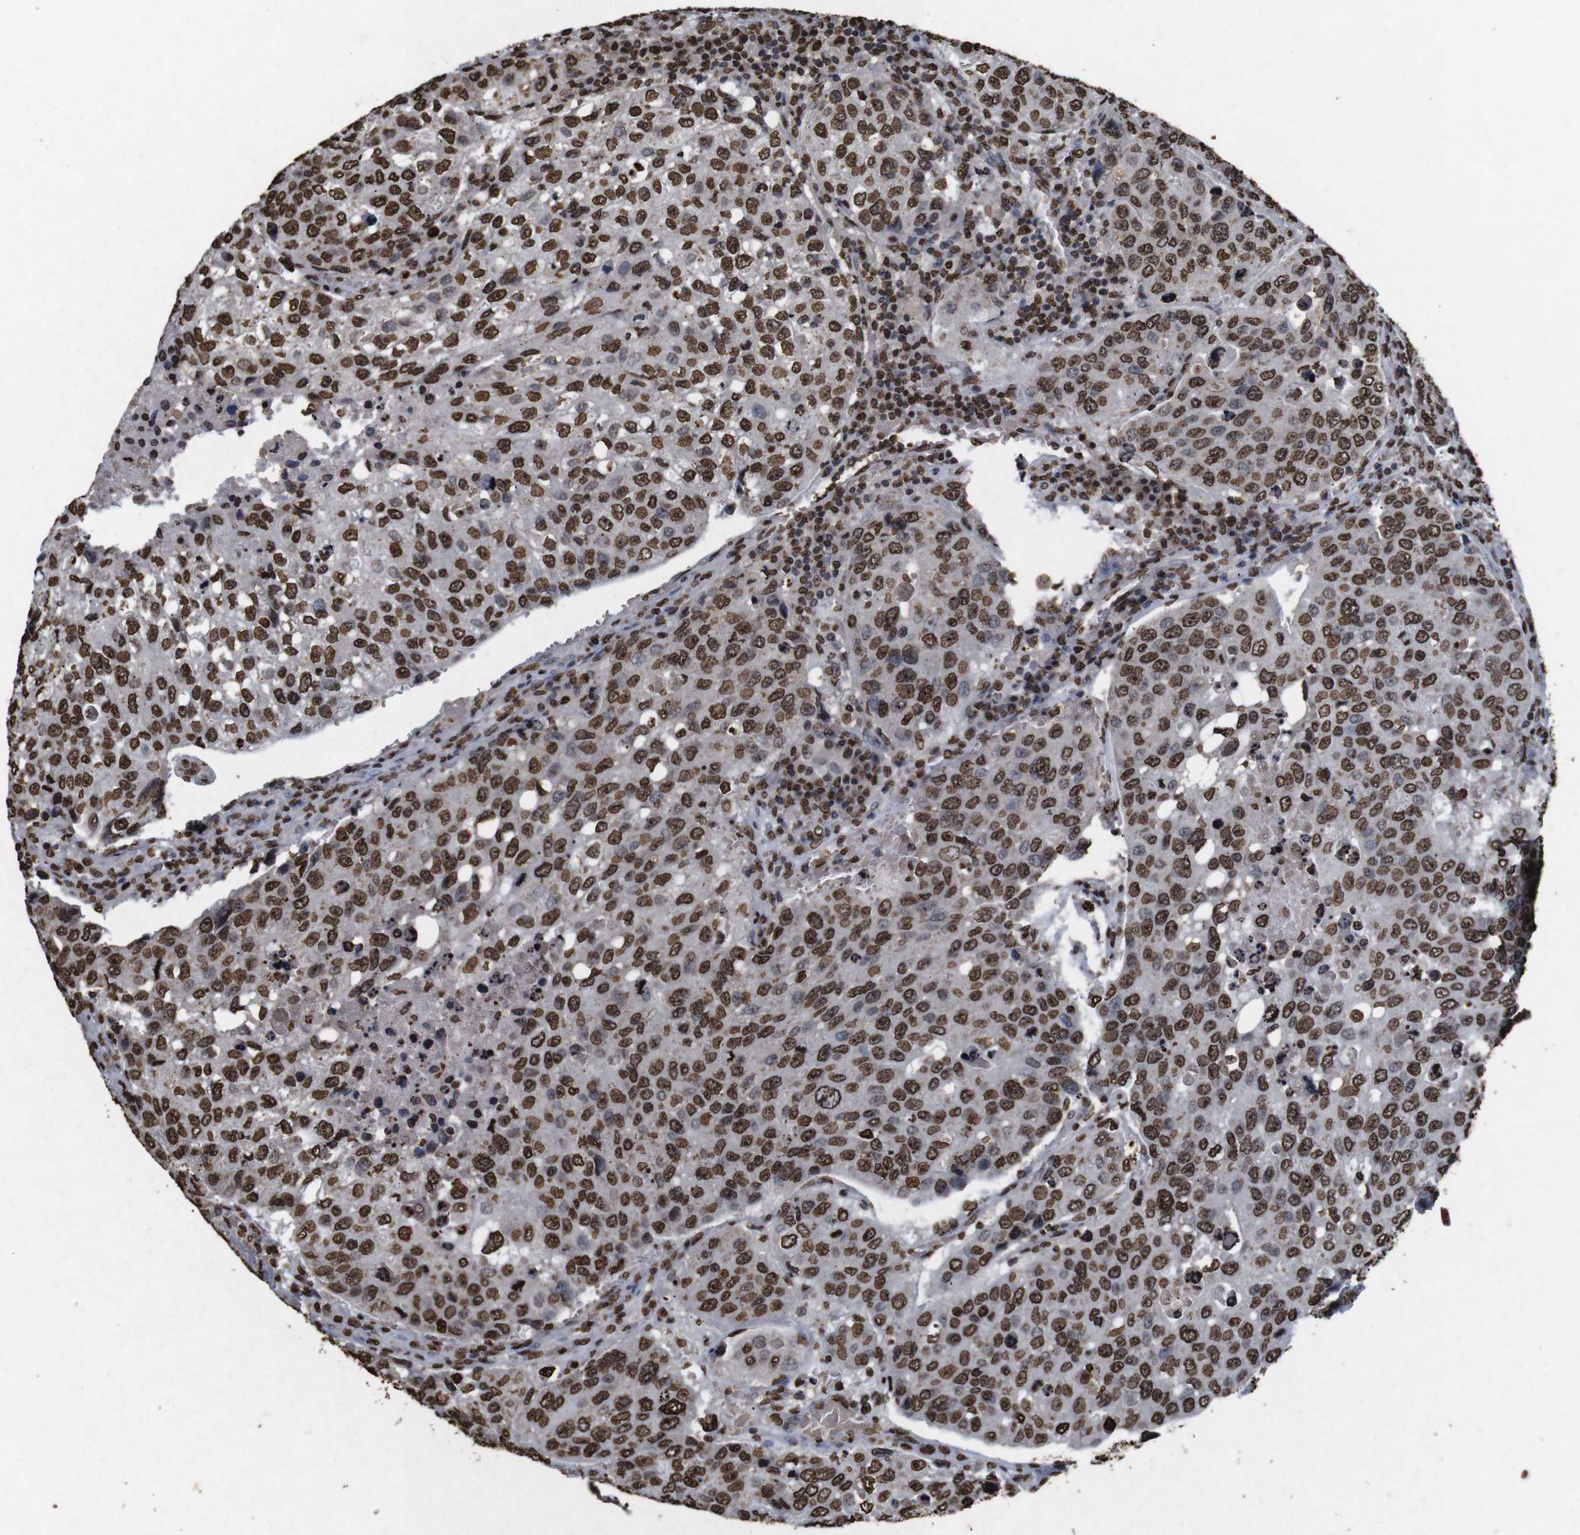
{"staining": {"intensity": "strong", "quantity": ">75%", "location": "nuclear"}, "tissue": "urothelial cancer", "cell_type": "Tumor cells", "image_type": "cancer", "snomed": [{"axis": "morphology", "description": "Urothelial carcinoma, High grade"}, {"axis": "topography", "description": "Lymph node"}, {"axis": "topography", "description": "Urinary bladder"}], "caption": "Immunohistochemical staining of human high-grade urothelial carcinoma demonstrates high levels of strong nuclear protein expression in approximately >75% of tumor cells.", "gene": "MDM2", "patient": {"sex": "male", "age": 51}}